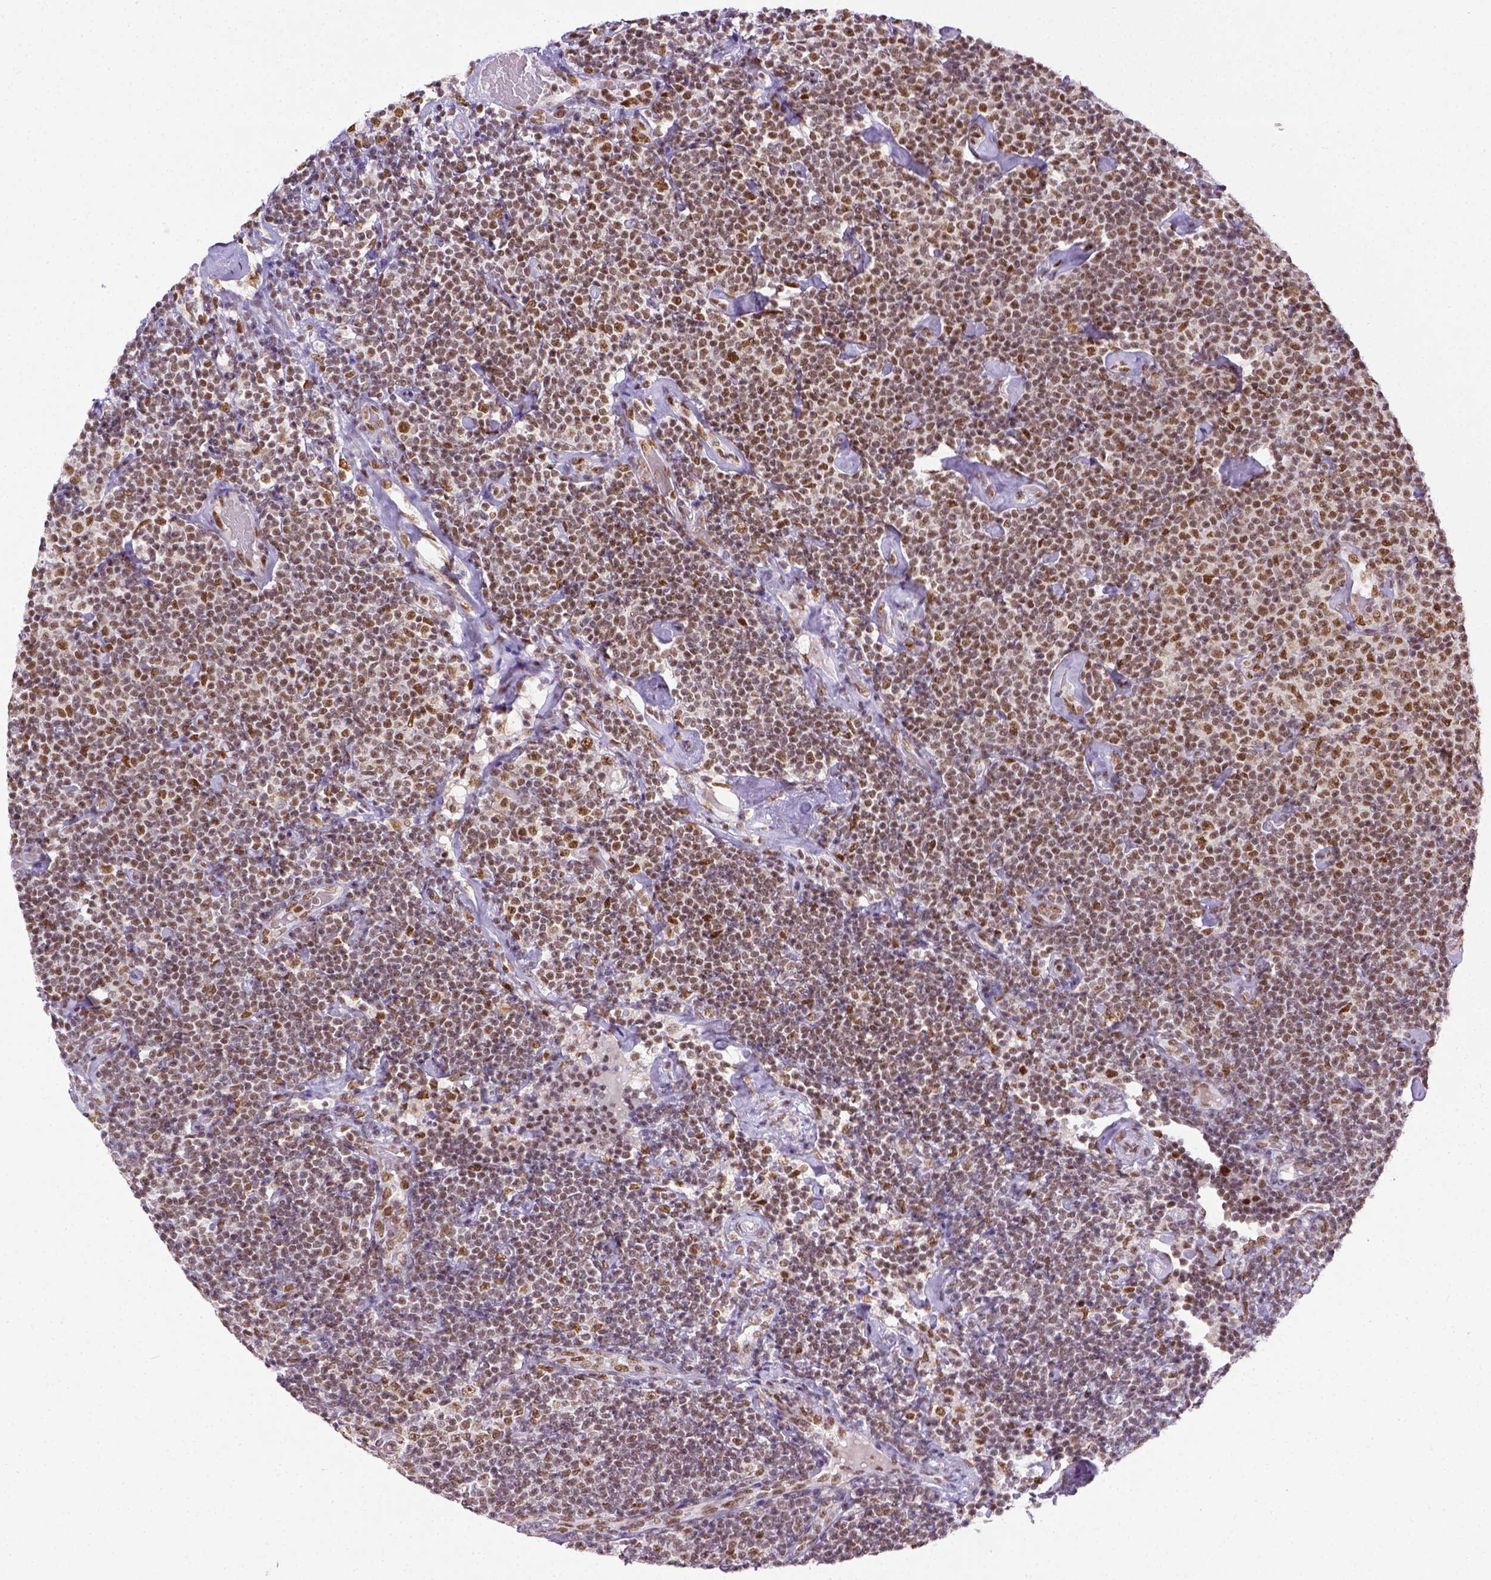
{"staining": {"intensity": "moderate", "quantity": ">75%", "location": "nuclear"}, "tissue": "lymphoma", "cell_type": "Tumor cells", "image_type": "cancer", "snomed": [{"axis": "morphology", "description": "Malignant lymphoma, non-Hodgkin's type, Low grade"}, {"axis": "topography", "description": "Lymph node"}], "caption": "Protein expression analysis of lymphoma exhibits moderate nuclear positivity in about >75% of tumor cells.", "gene": "ERCC1", "patient": {"sex": "male", "age": 81}}